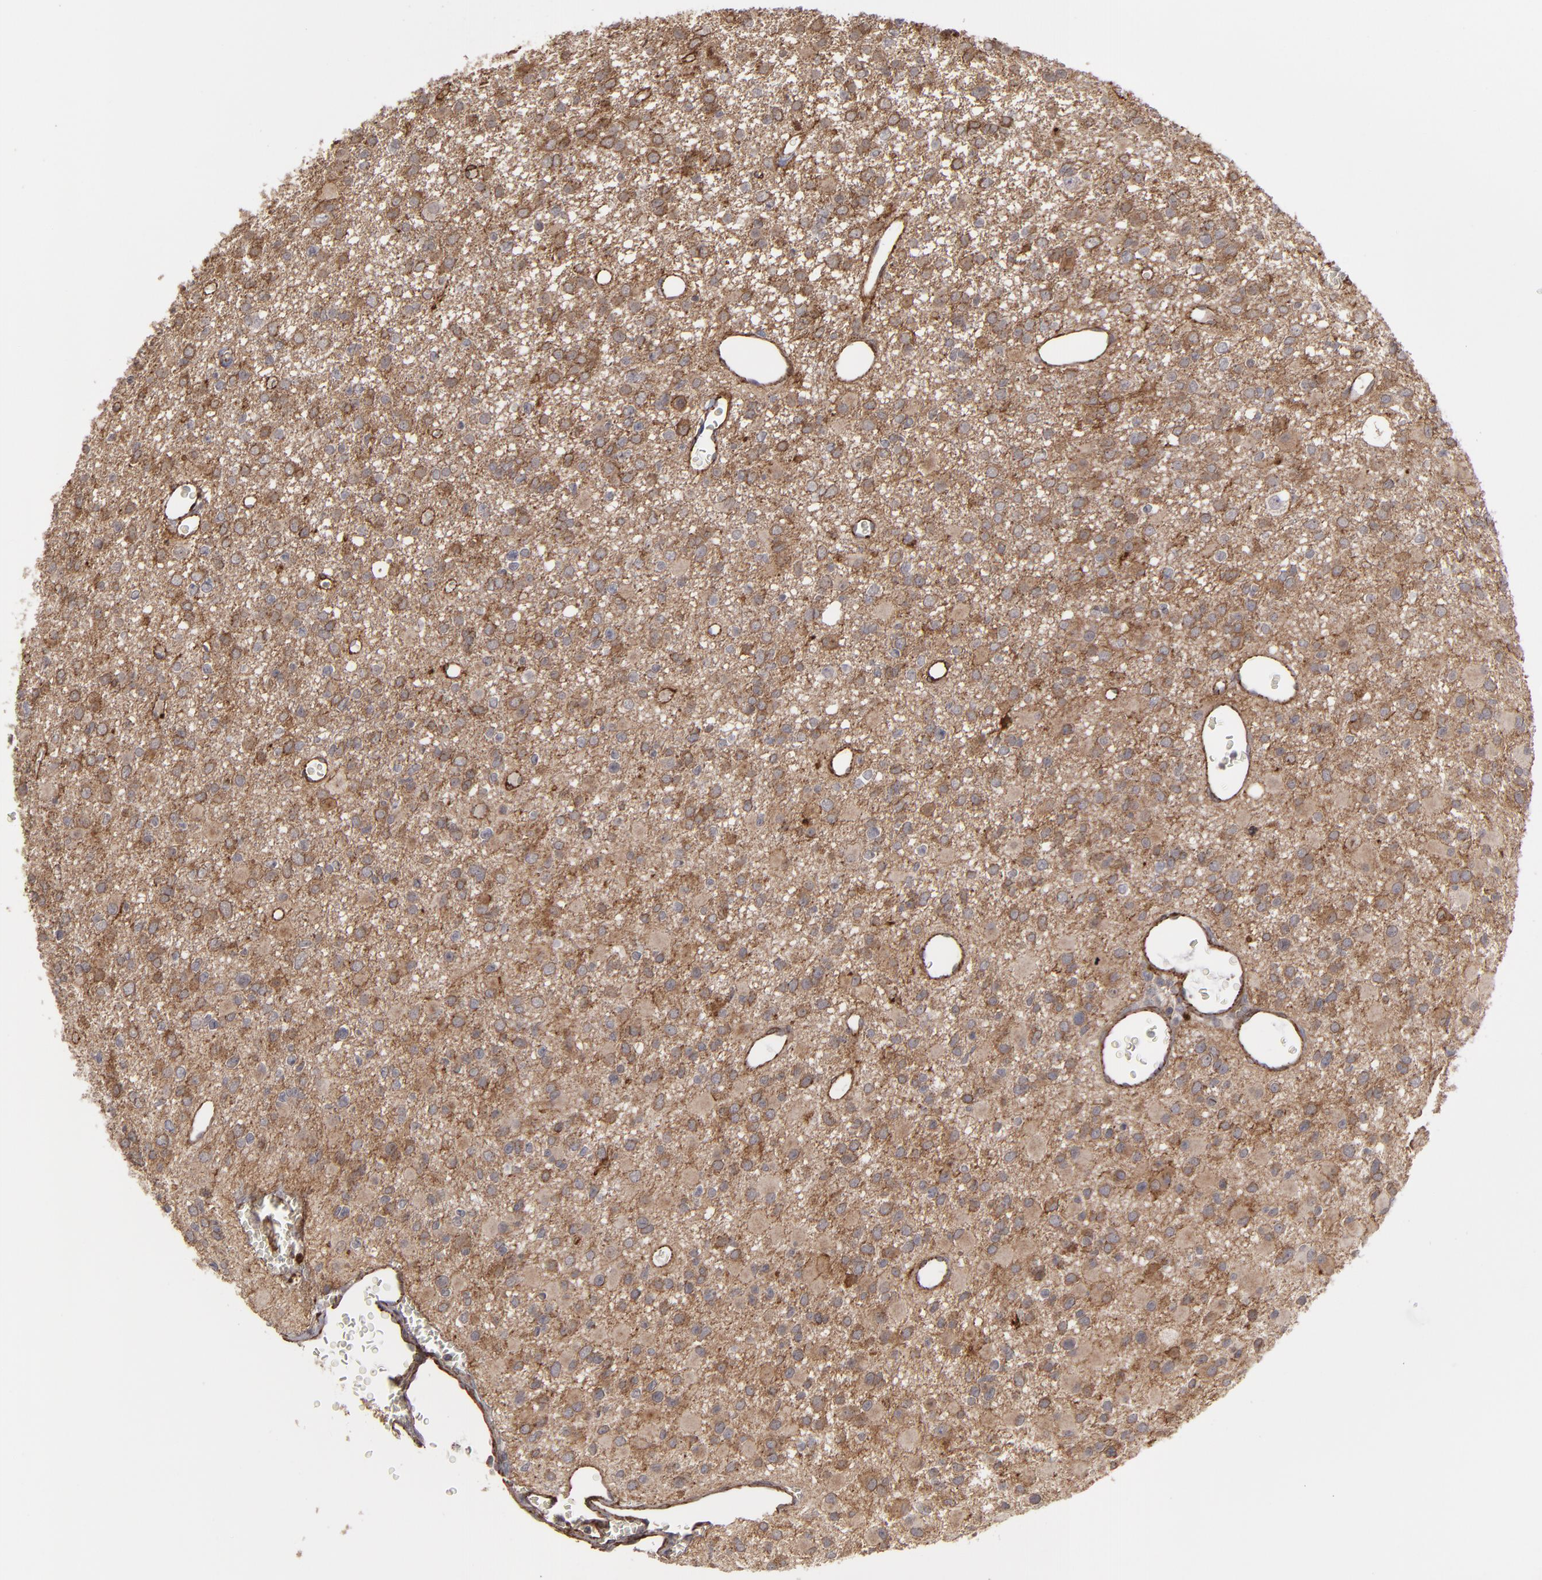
{"staining": {"intensity": "moderate", "quantity": ">75%", "location": "cytoplasmic/membranous"}, "tissue": "glioma", "cell_type": "Tumor cells", "image_type": "cancer", "snomed": [{"axis": "morphology", "description": "Glioma, malignant, Low grade"}, {"axis": "topography", "description": "Brain"}], "caption": "Immunohistochemical staining of malignant glioma (low-grade) exhibits medium levels of moderate cytoplasmic/membranous protein staining in approximately >75% of tumor cells.", "gene": "TJP1", "patient": {"sex": "male", "age": 42}}